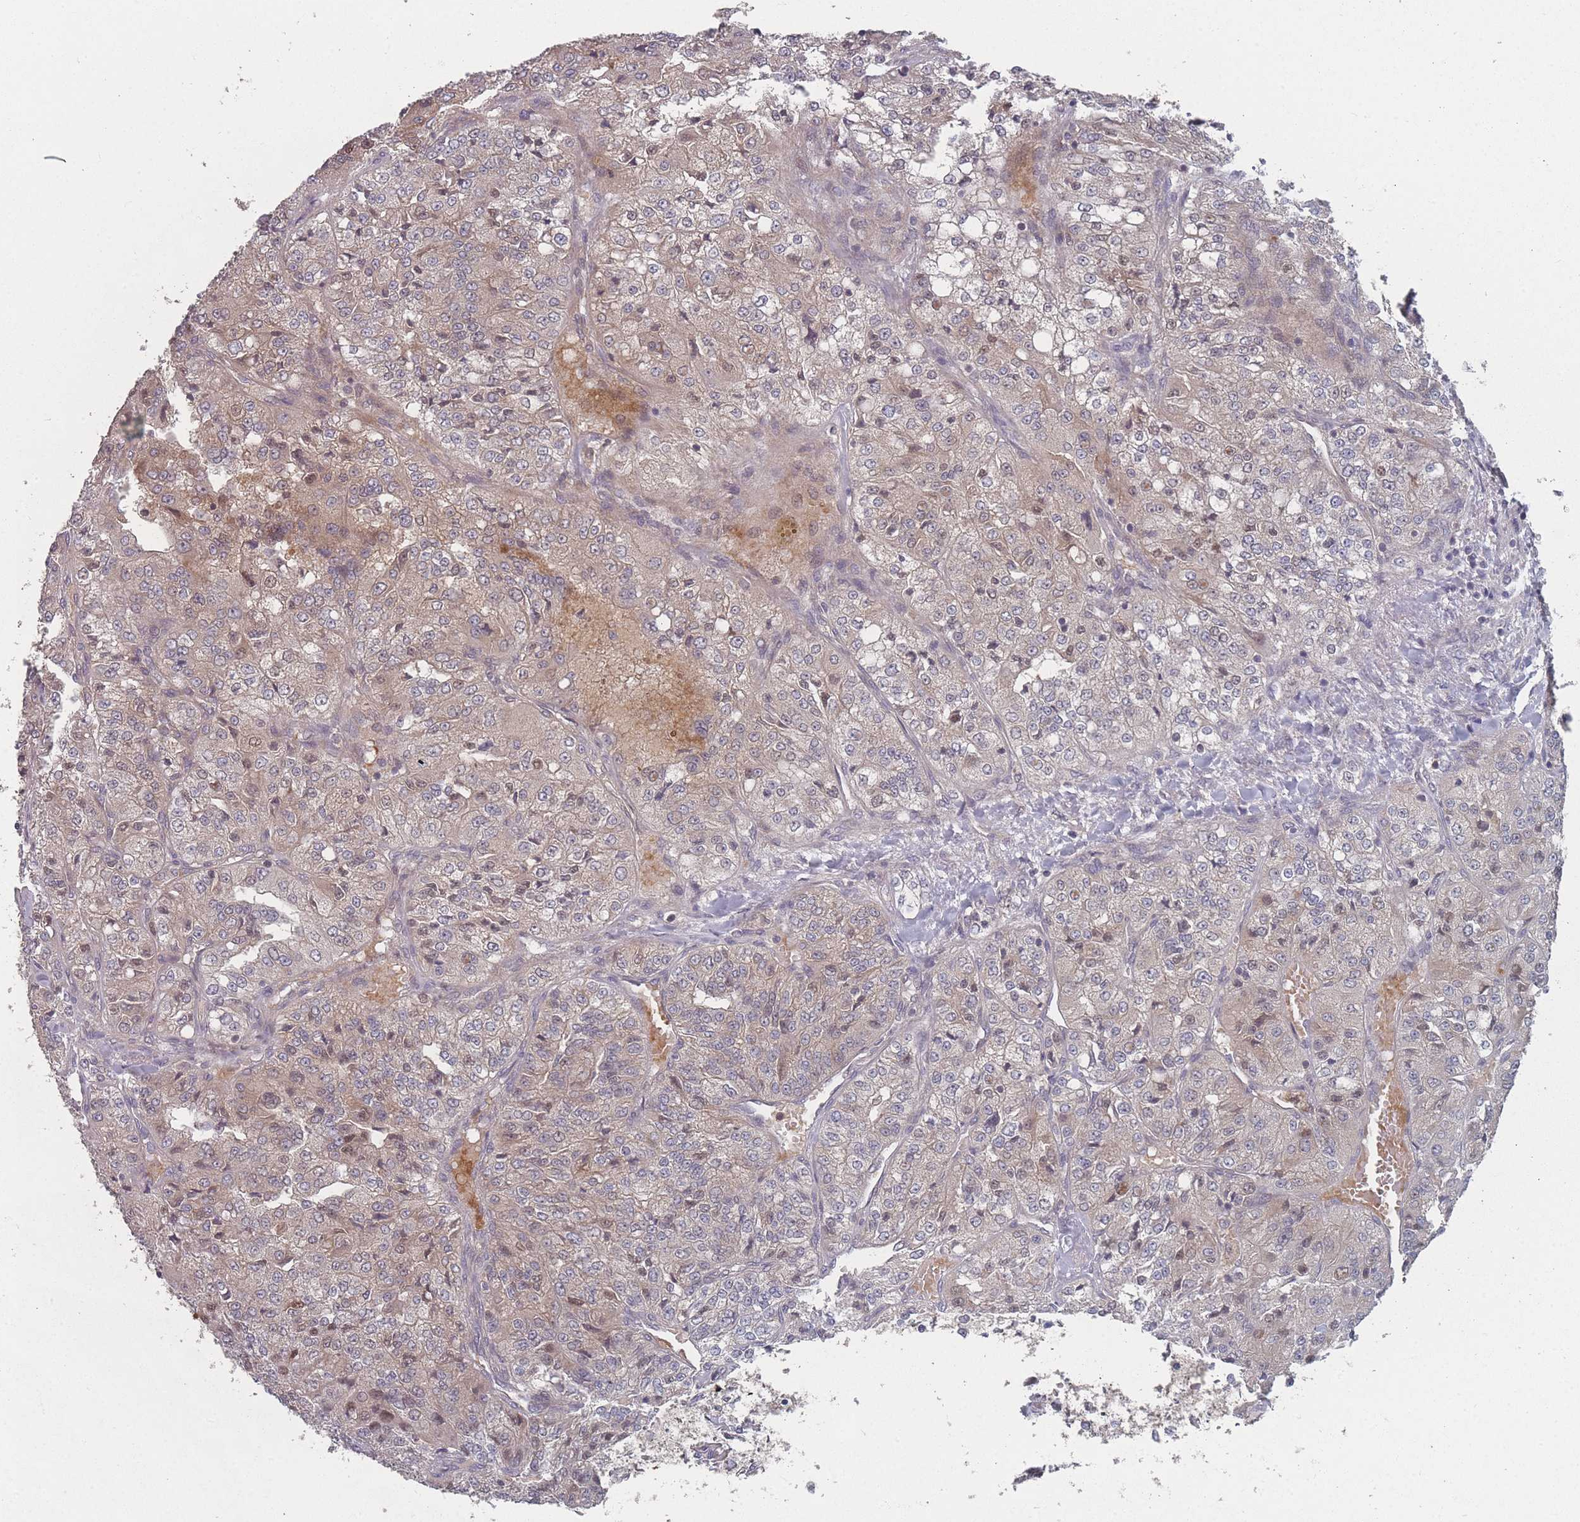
{"staining": {"intensity": "weak", "quantity": "25%-75%", "location": "cytoplasmic/membranous"}, "tissue": "renal cancer", "cell_type": "Tumor cells", "image_type": "cancer", "snomed": [{"axis": "morphology", "description": "Adenocarcinoma, NOS"}, {"axis": "topography", "description": "Kidney"}], "caption": "Adenocarcinoma (renal) tissue displays weak cytoplasmic/membranous expression in approximately 25%-75% of tumor cells, visualized by immunohistochemistry. (DAB (3,3'-diaminobenzidine) = brown stain, brightfield microscopy at high magnification).", "gene": "TBC1D25", "patient": {"sex": "female", "age": 63}}